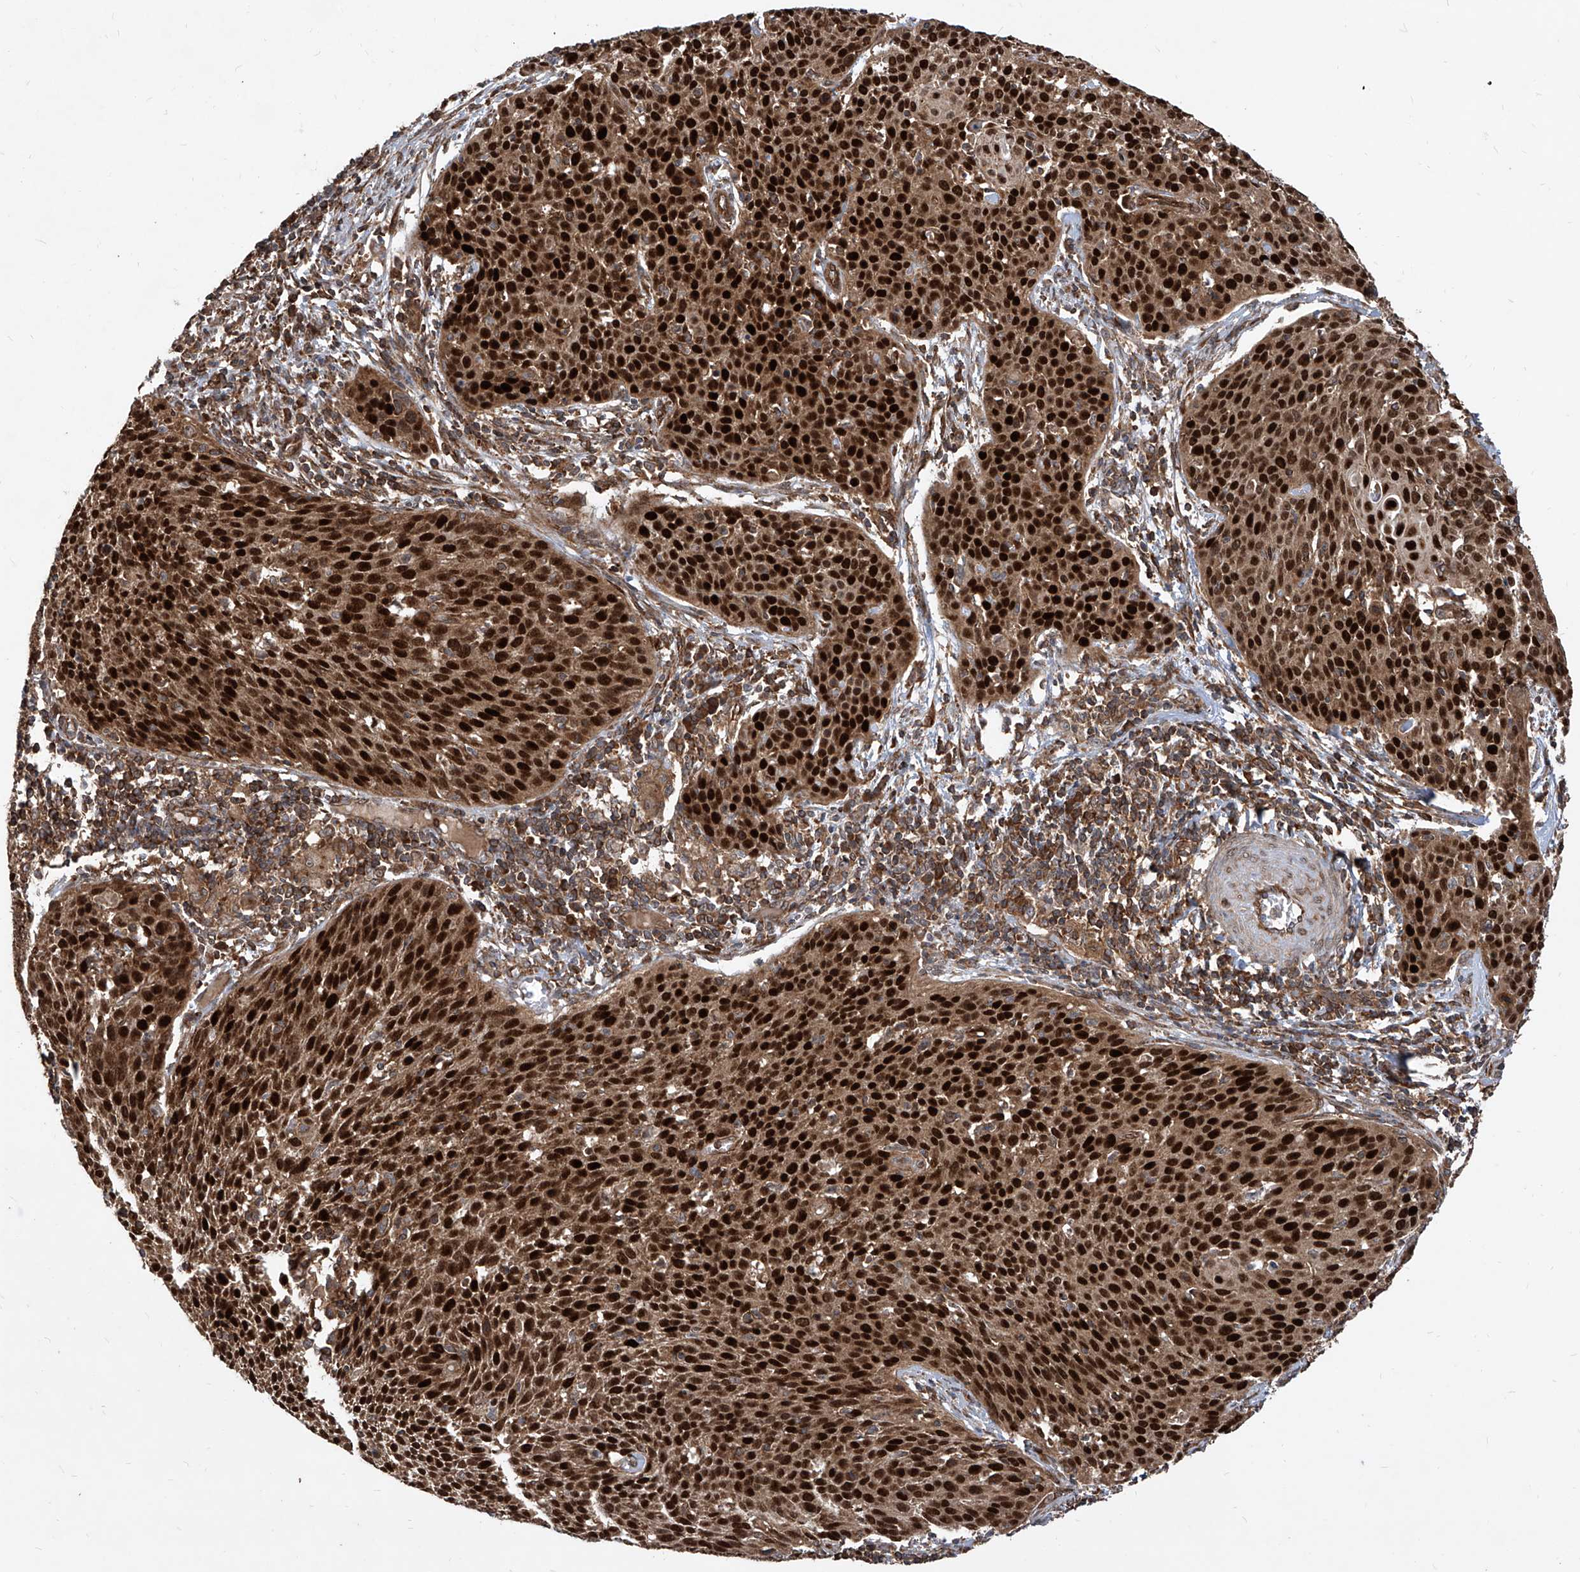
{"staining": {"intensity": "strong", "quantity": ">75%", "location": "cytoplasmic/membranous,nuclear"}, "tissue": "cervical cancer", "cell_type": "Tumor cells", "image_type": "cancer", "snomed": [{"axis": "morphology", "description": "Squamous cell carcinoma, NOS"}, {"axis": "topography", "description": "Cervix"}], "caption": "High-magnification brightfield microscopy of cervical cancer stained with DAB (3,3'-diaminobenzidine) (brown) and counterstained with hematoxylin (blue). tumor cells exhibit strong cytoplasmic/membranous and nuclear expression is present in approximately>75% of cells.", "gene": "MAGED2", "patient": {"sex": "female", "age": 38}}